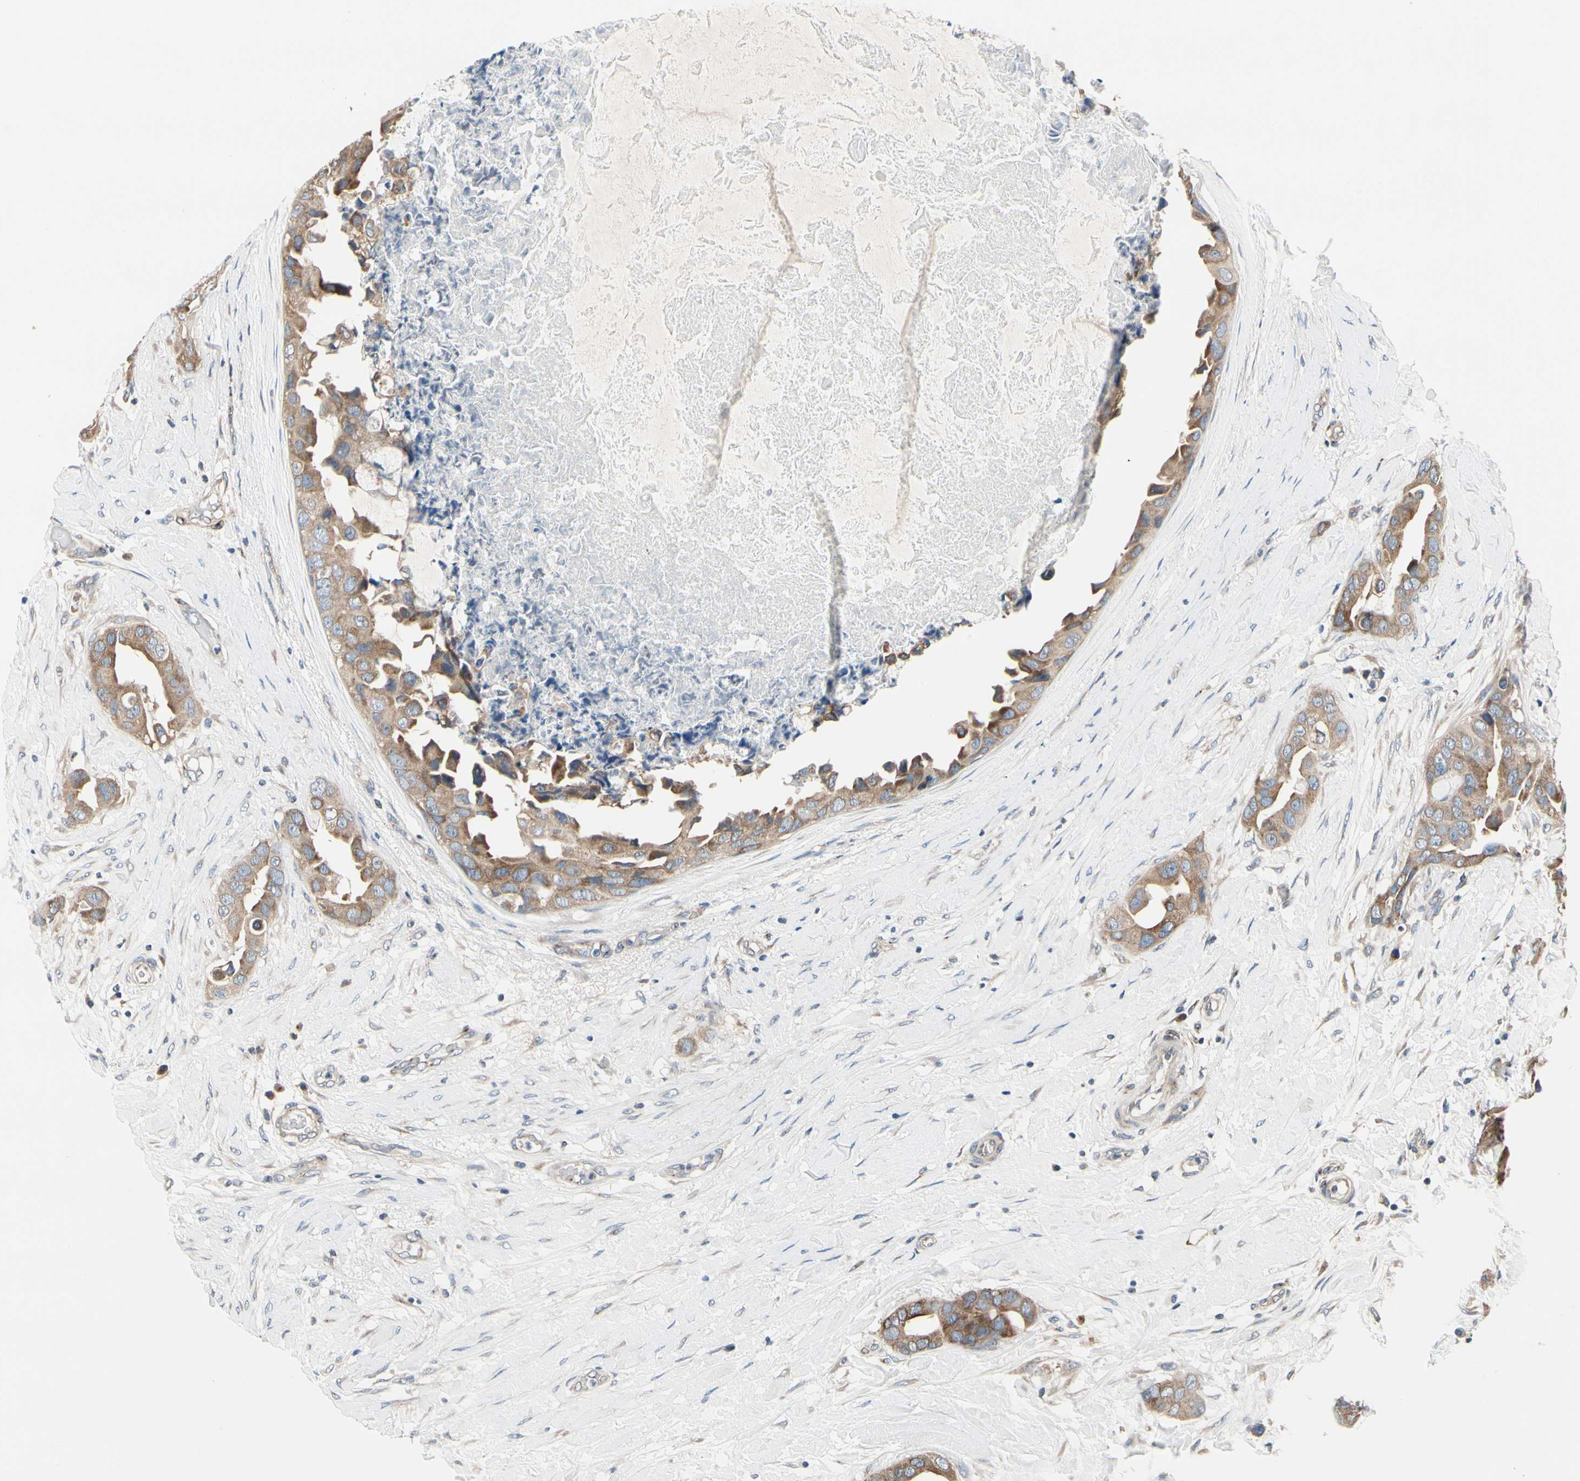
{"staining": {"intensity": "moderate", "quantity": ">75%", "location": "cytoplasmic/membranous"}, "tissue": "breast cancer", "cell_type": "Tumor cells", "image_type": "cancer", "snomed": [{"axis": "morphology", "description": "Duct carcinoma"}, {"axis": "topography", "description": "Breast"}], "caption": "Brown immunohistochemical staining in human breast intraductal carcinoma displays moderate cytoplasmic/membranous positivity in about >75% of tumor cells.", "gene": "PRKAR2B", "patient": {"sex": "female", "age": 40}}